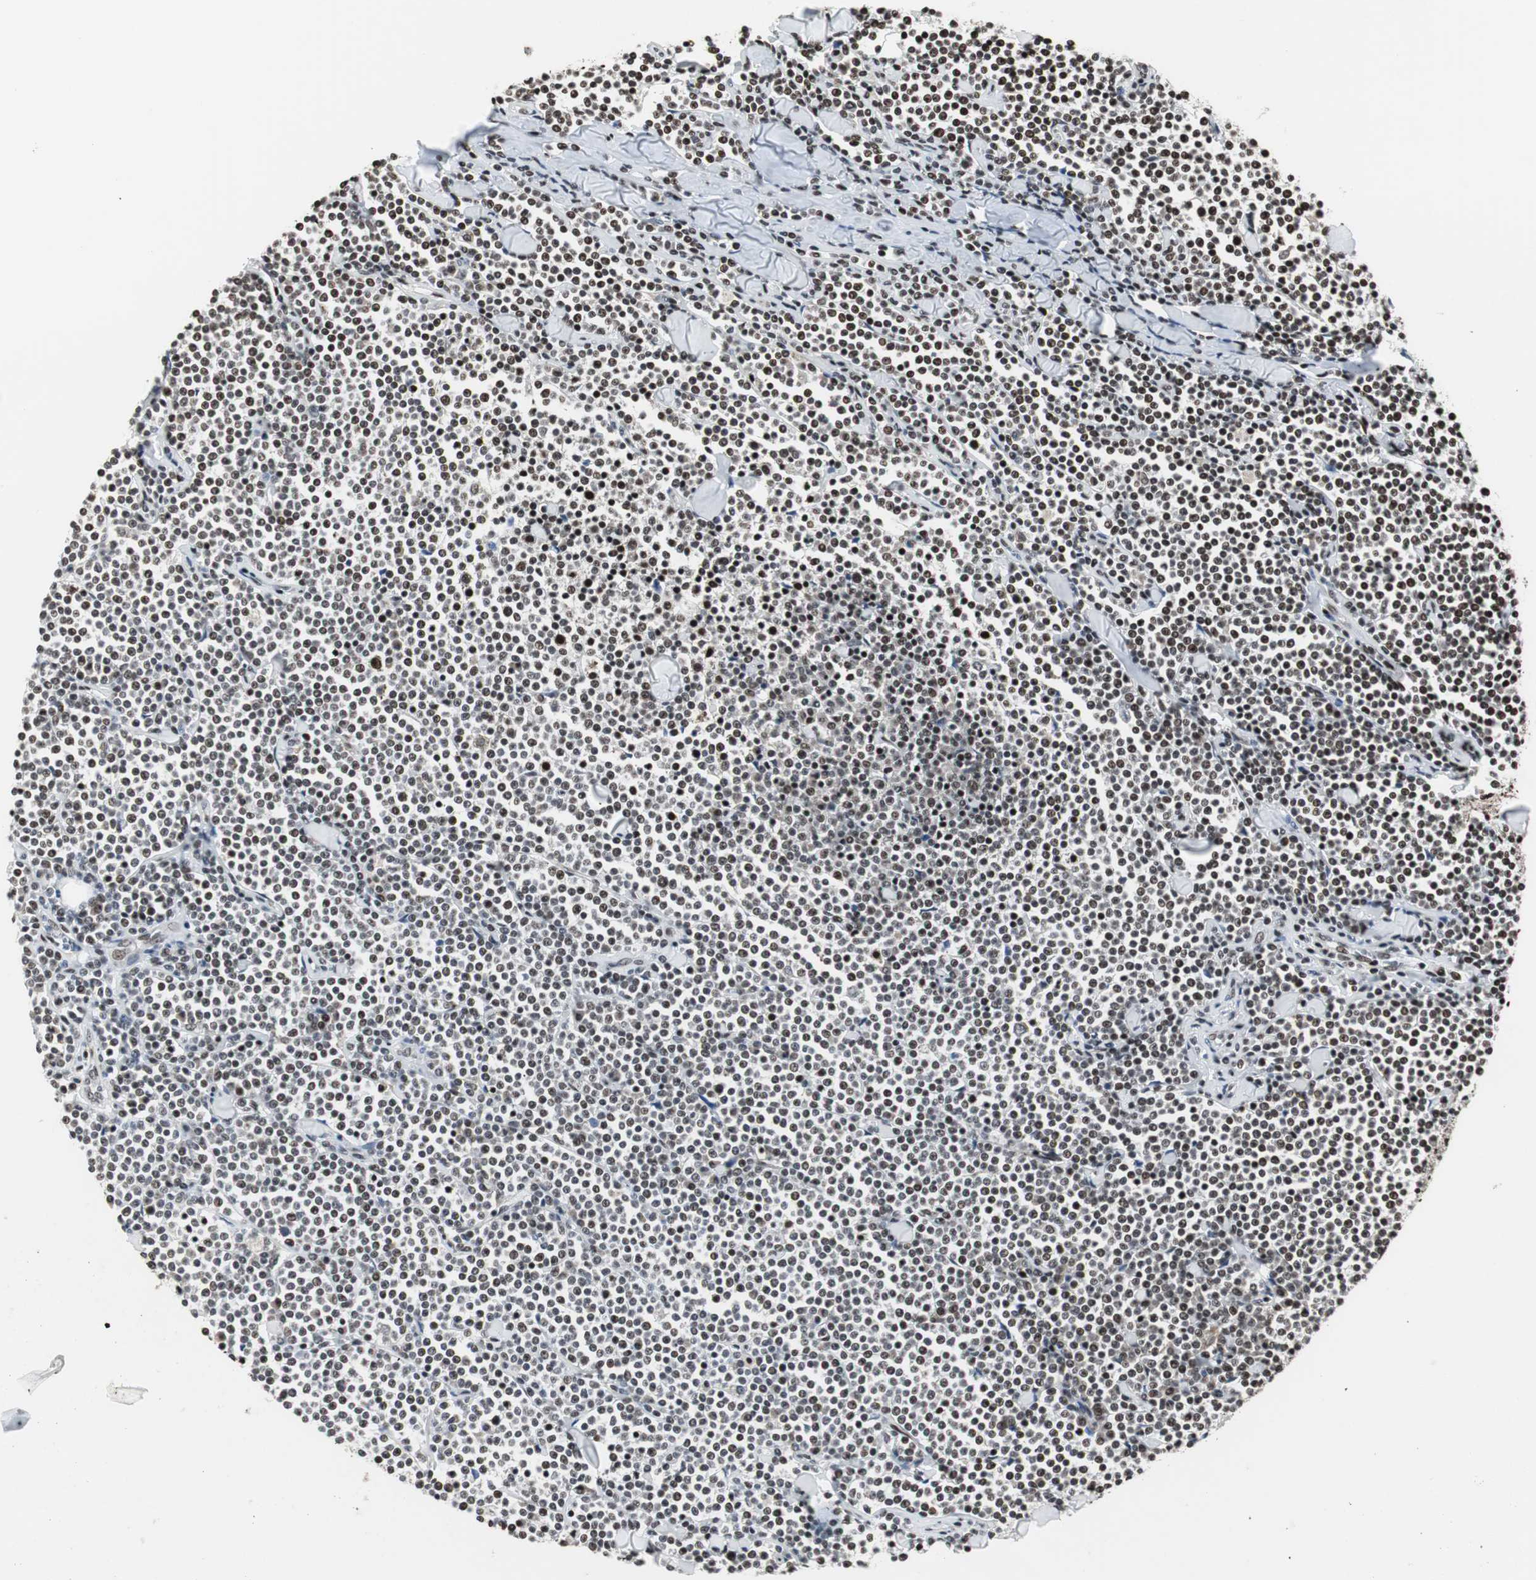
{"staining": {"intensity": "strong", "quantity": ">75%", "location": "nuclear"}, "tissue": "lymphoma", "cell_type": "Tumor cells", "image_type": "cancer", "snomed": [{"axis": "morphology", "description": "Malignant lymphoma, non-Hodgkin's type, Low grade"}, {"axis": "topography", "description": "Soft tissue"}], "caption": "Lymphoma stained with immunohistochemistry (IHC) exhibits strong nuclear staining in about >75% of tumor cells.", "gene": "PARN", "patient": {"sex": "male", "age": 92}}